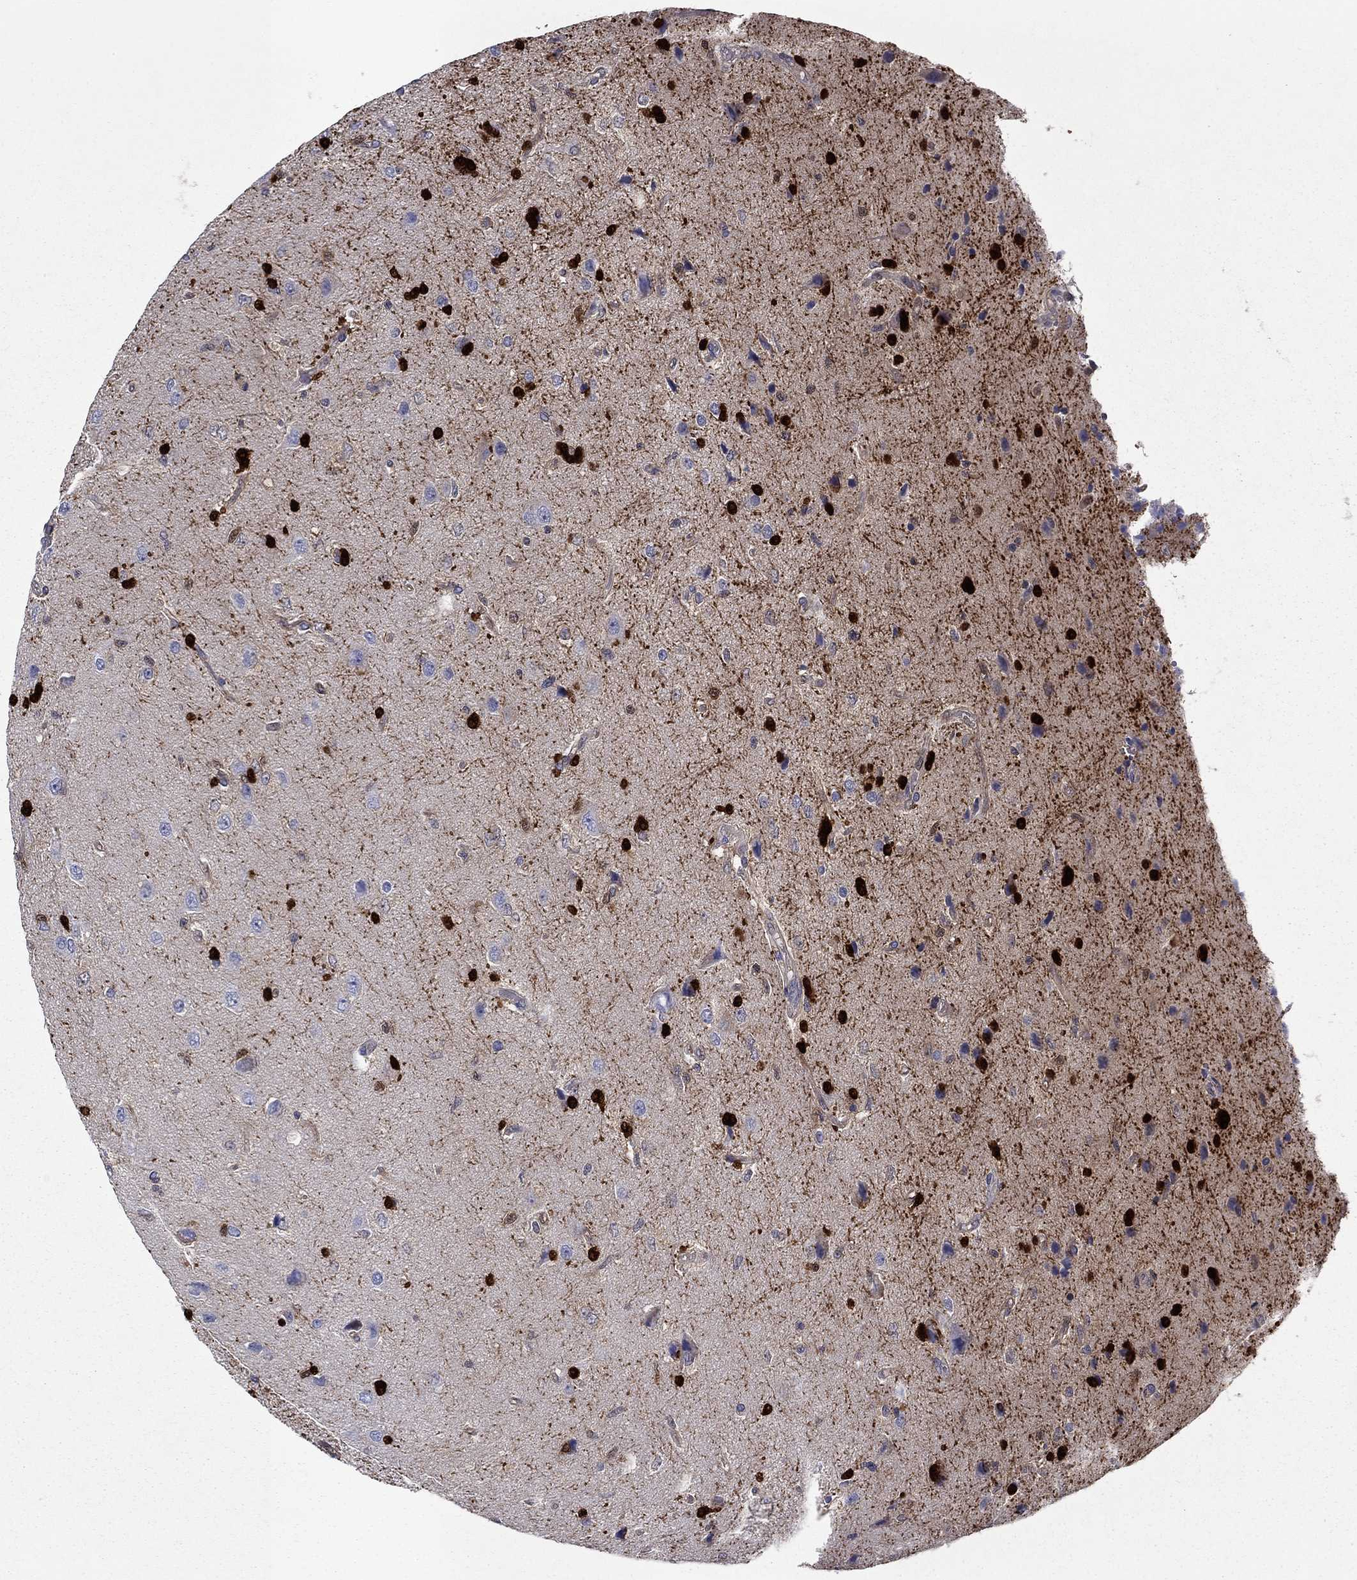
{"staining": {"intensity": "strong", "quantity": ">75%", "location": "cytoplasmic/membranous,nuclear"}, "tissue": "glioma", "cell_type": "Tumor cells", "image_type": "cancer", "snomed": [{"axis": "morphology", "description": "Glioma, malignant, High grade"}, {"axis": "topography", "description": "Brain"}], "caption": "Approximately >75% of tumor cells in human malignant glioma (high-grade) exhibit strong cytoplasmic/membranous and nuclear protein expression as visualized by brown immunohistochemical staining.", "gene": "GLTP", "patient": {"sex": "male", "age": 56}}